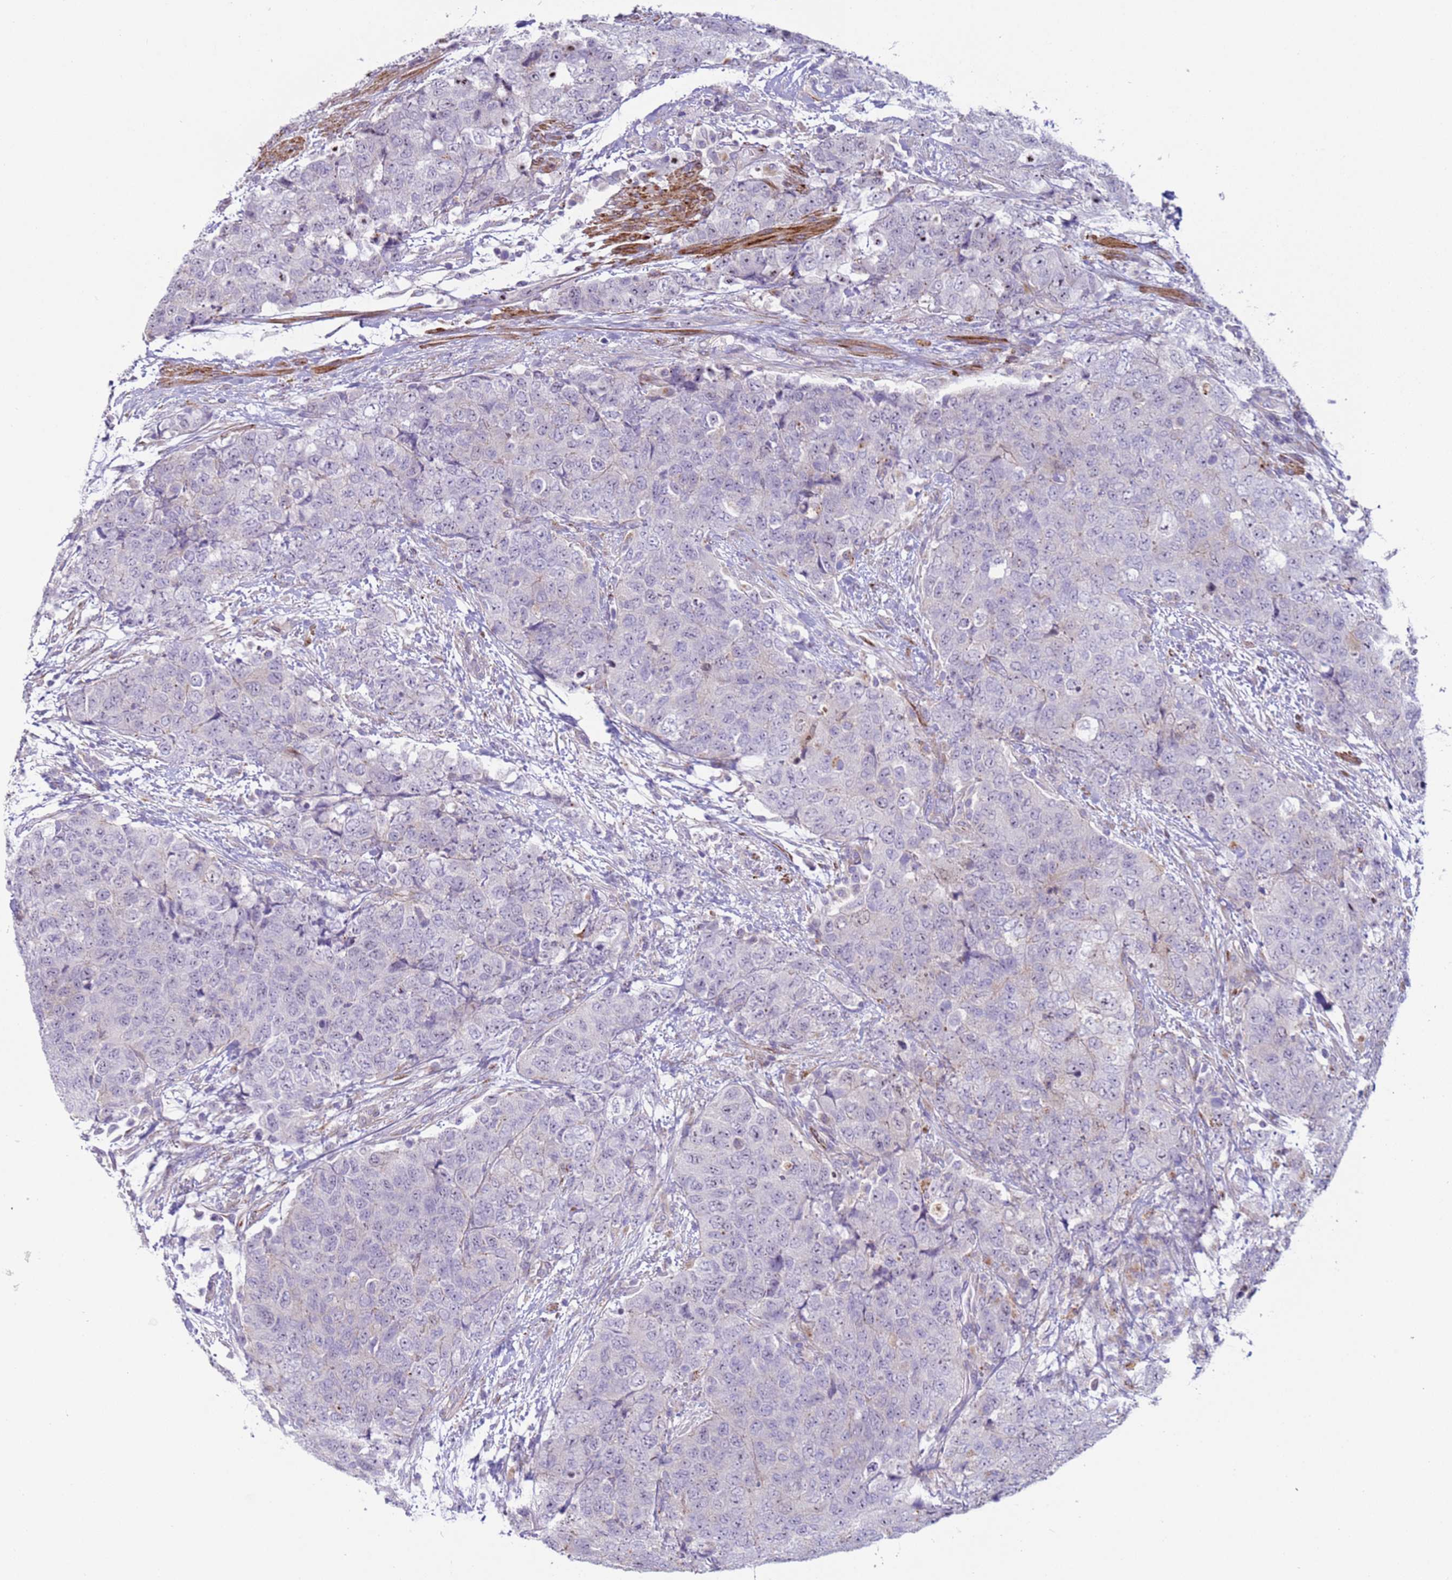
{"staining": {"intensity": "negative", "quantity": "none", "location": "none"}, "tissue": "urothelial cancer", "cell_type": "Tumor cells", "image_type": "cancer", "snomed": [{"axis": "morphology", "description": "Urothelial carcinoma, High grade"}, {"axis": "topography", "description": "Urinary bladder"}], "caption": "Protein analysis of urothelial cancer shows no significant expression in tumor cells. (DAB (3,3'-diaminobenzidine) IHC visualized using brightfield microscopy, high magnification).", "gene": "HEATR1", "patient": {"sex": "female", "age": 78}}